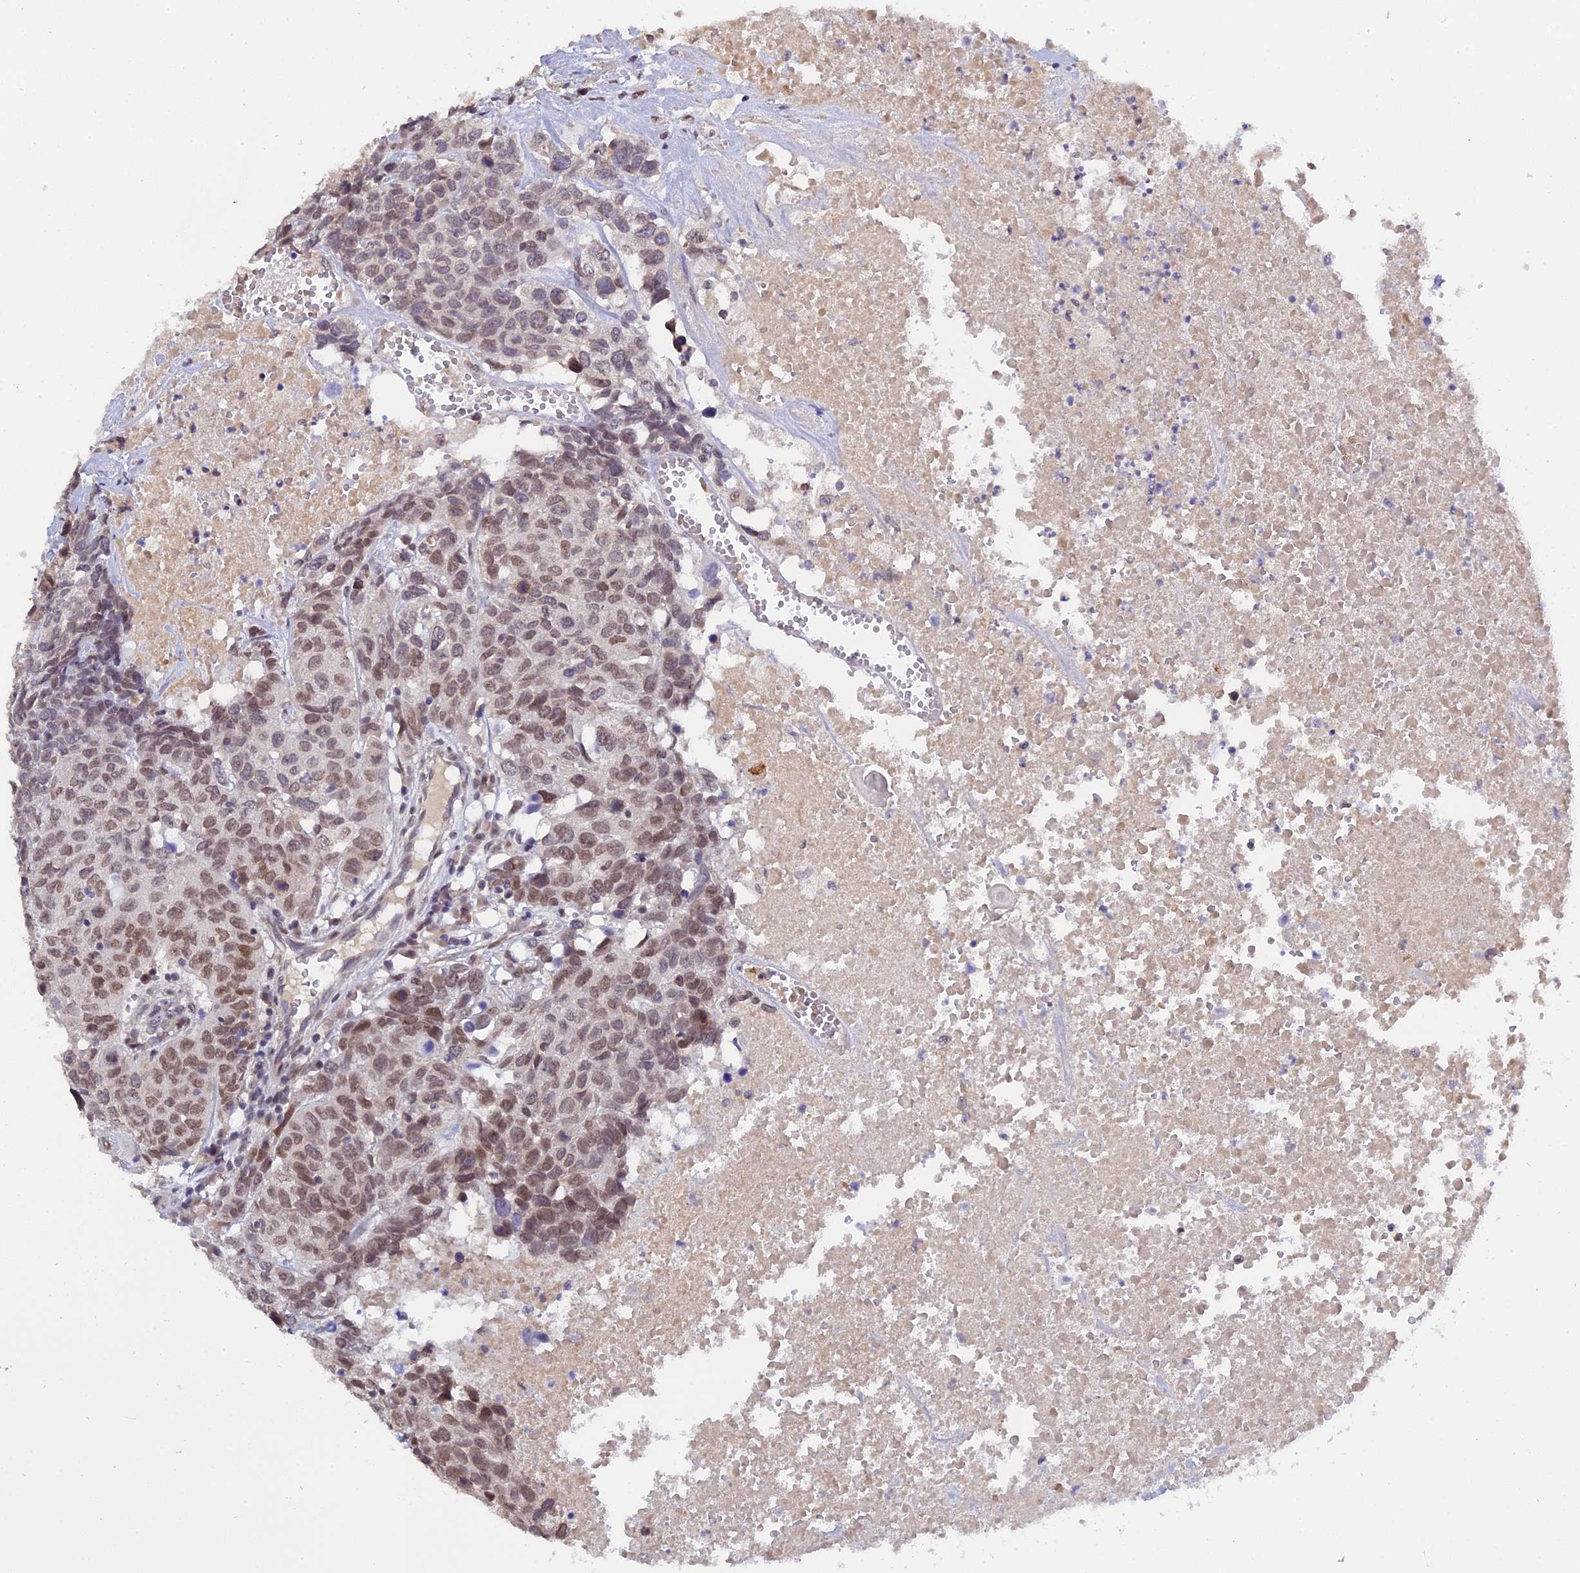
{"staining": {"intensity": "moderate", "quantity": ">75%", "location": "nuclear"}, "tissue": "head and neck cancer", "cell_type": "Tumor cells", "image_type": "cancer", "snomed": [{"axis": "morphology", "description": "Squamous cell carcinoma, NOS"}, {"axis": "topography", "description": "Head-Neck"}], "caption": "Protein expression analysis of human head and neck cancer reveals moderate nuclear positivity in approximately >75% of tumor cells.", "gene": "PYGO1", "patient": {"sex": "male", "age": 66}}